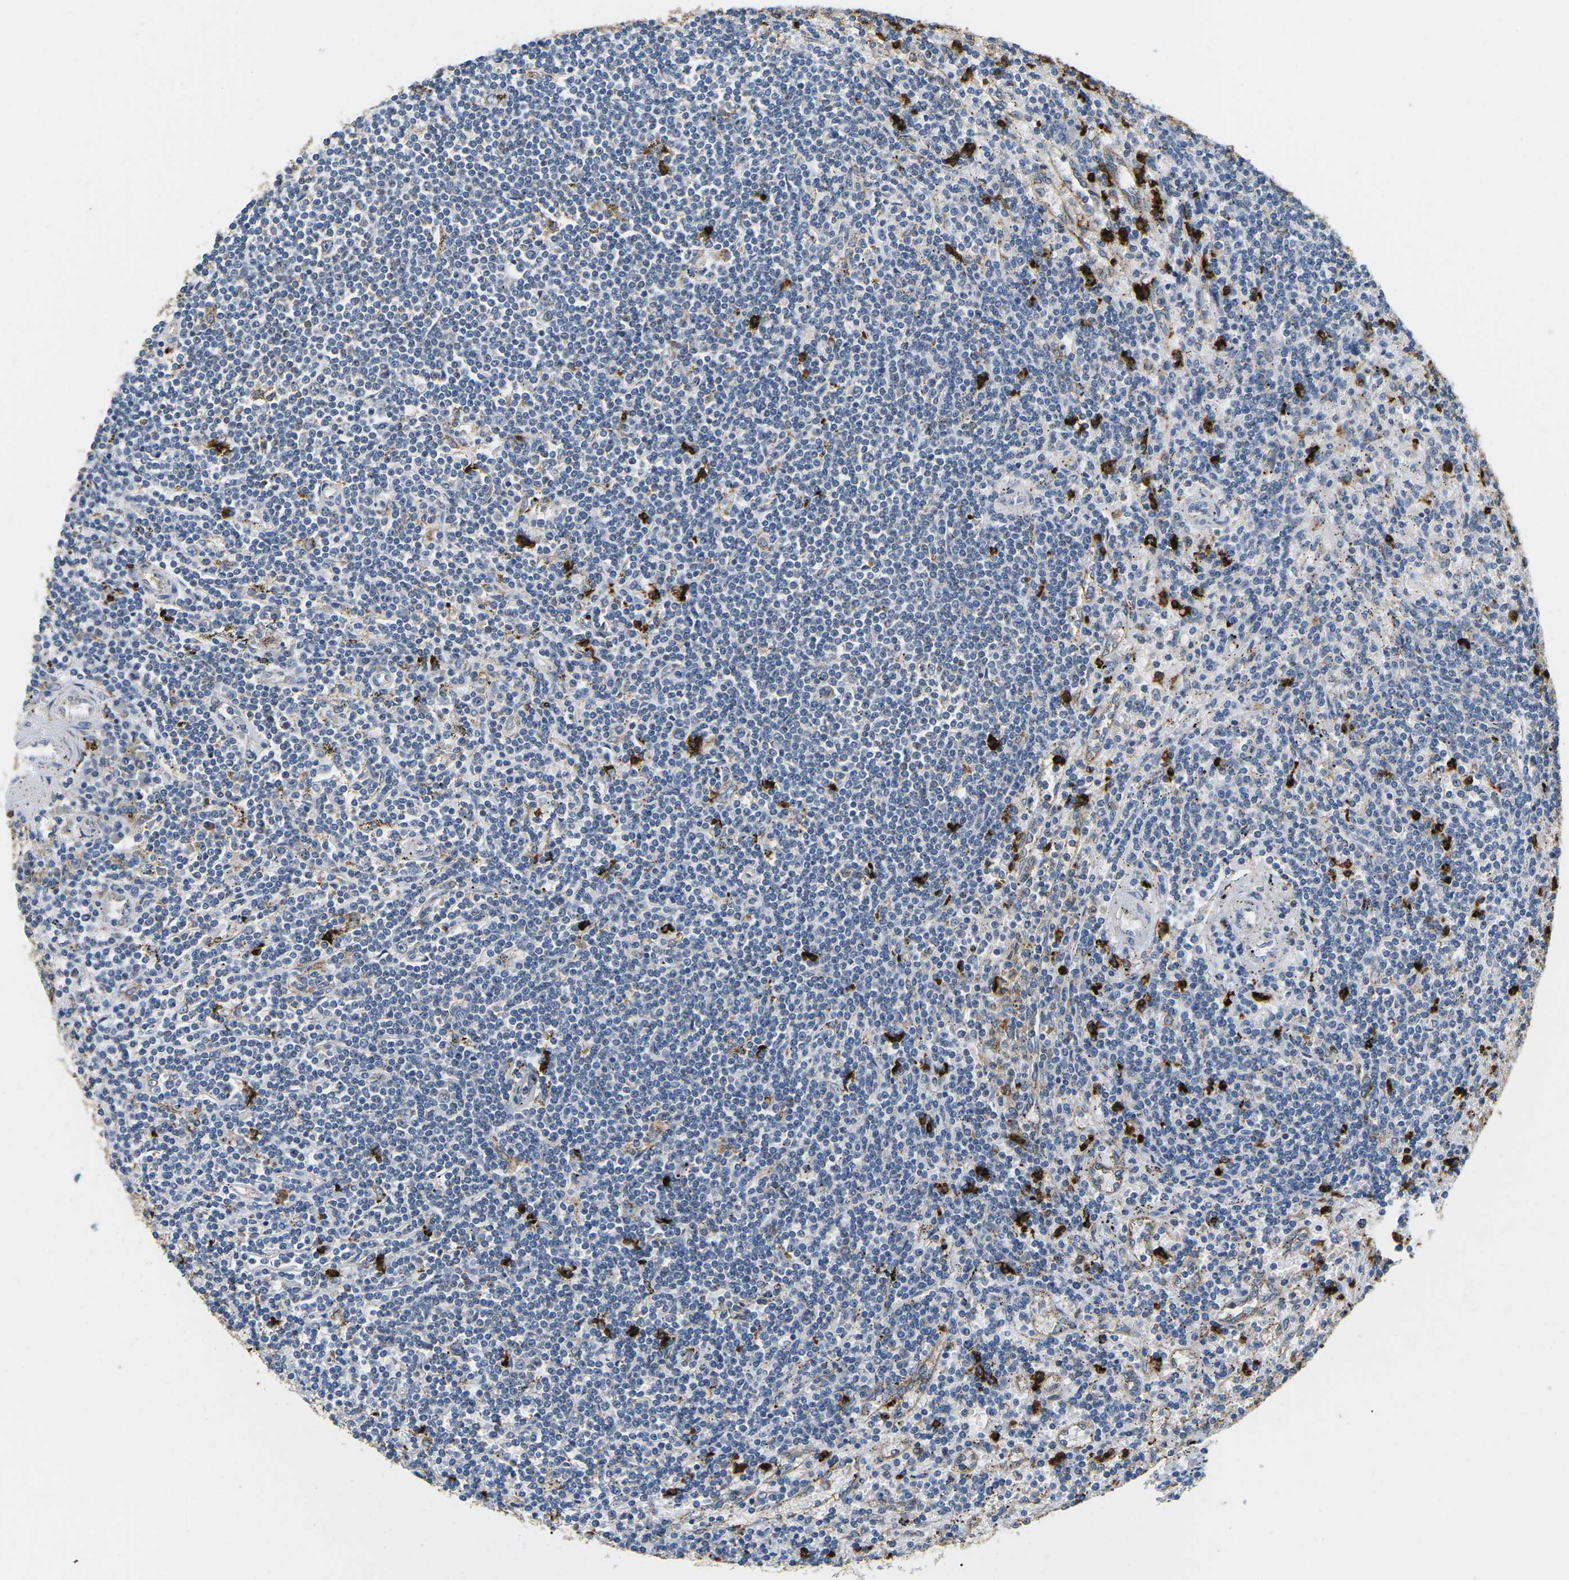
{"staining": {"intensity": "negative", "quantity": "none", "location": "none"}, "tissue": "lymphoma", "cell_type": "Tumor cells", "image_type": "cancer", "snomed": [{"axis": "morphology", "description": "Malignant lymphoma, non-Hodgkin's type, Low grade"}, {"axis": "topography", "description": "Spleen"}], "caption": "IHC photomicrograph of human malignant lymphoma, non-Hodgkin's type (low-grade) stained for a protein (brown), which exhibits no positivity in tumor cells.", "gene": "ADM", "patient": {"sex": "male", "age": 76}}